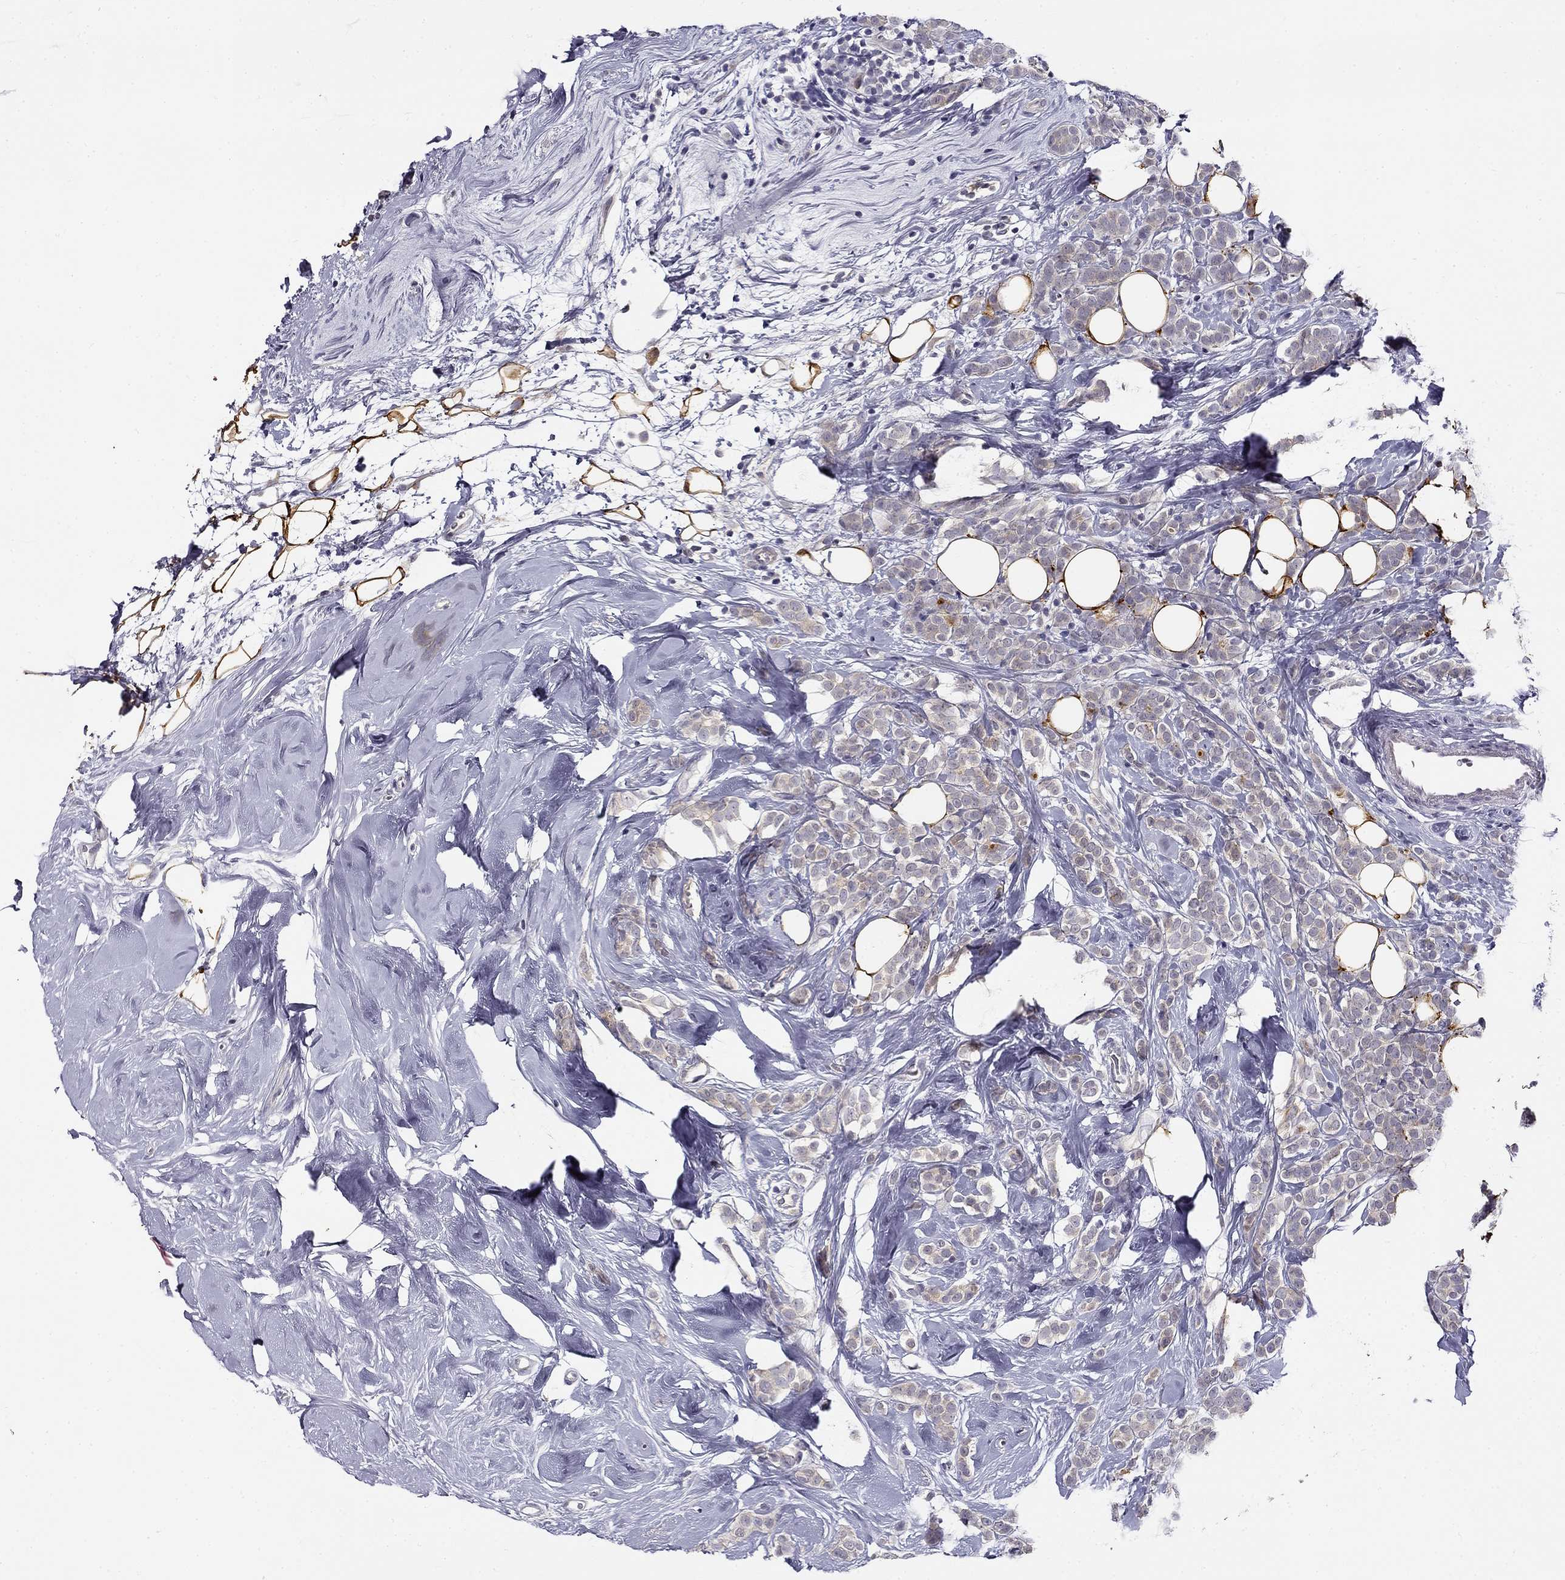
{"staining": {"intensity": "weak", "quantity": "<25%", "location": "cytoplasmic/membranous"}, "tissue": "breast cancer", "cell_type": "Tumor cells", "image_type": "cancer", "snomed": [{"axis": "morphology", "description": "Lobular carcinoma"}, {"axis": "topography", "description": "Breast"}], "caption": "High magnification brightfield microscopy of breast cancer stained with DAB (3,3'-diaminobenzidine) (brown) and counterstained with hematoxylin (blue): tumor cells show no significant positivity.", "gene": "CNR1", "patient": {"sex": "female", "age": 49}}